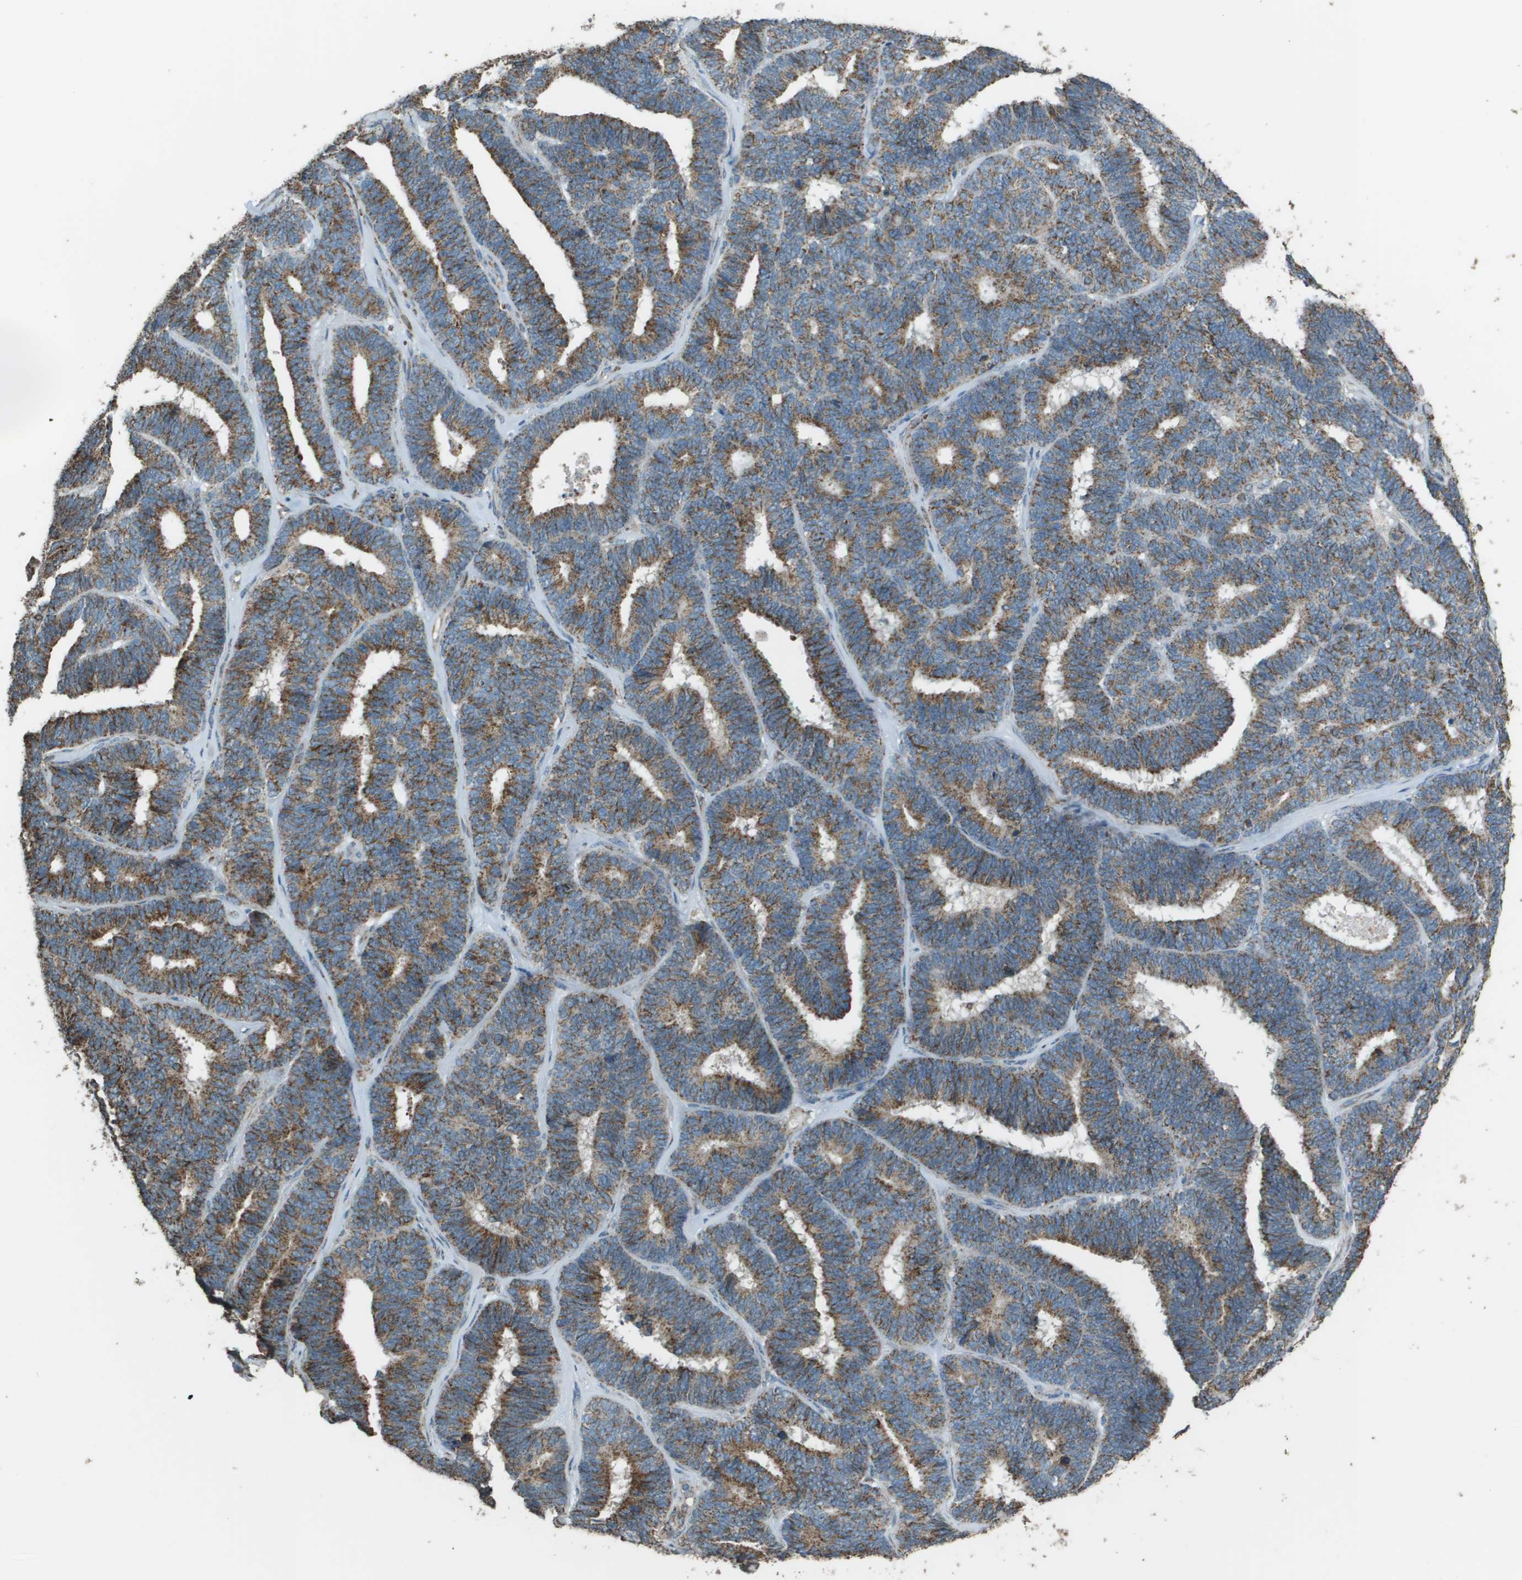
{"staining": {"intensity": "moderate", "quantity": ">75%", "location": "cytoplasmic/membranous"}, "tissue": "endometrial cancer", "cell_type": "Tumor cells", "image_type": "cancer", "snomed": [{"axis": "morphology", "description": "Adenocarcinoma, NOS"}, {"axis": "topography", "description": "Endometrium"}], "caption": "Protein staining exhibits moderate cytoplasmic/membranous staining in approximately >75% of tumor cells in endometrial cancer. The staining was performed using DAB (3,3'-diaminobenzidine), with brown indicating positive protein expression. Nuclei are stained blue with hematoxylin.", "gene": "FH", "patient": {"sex": "female", "age": 70}}